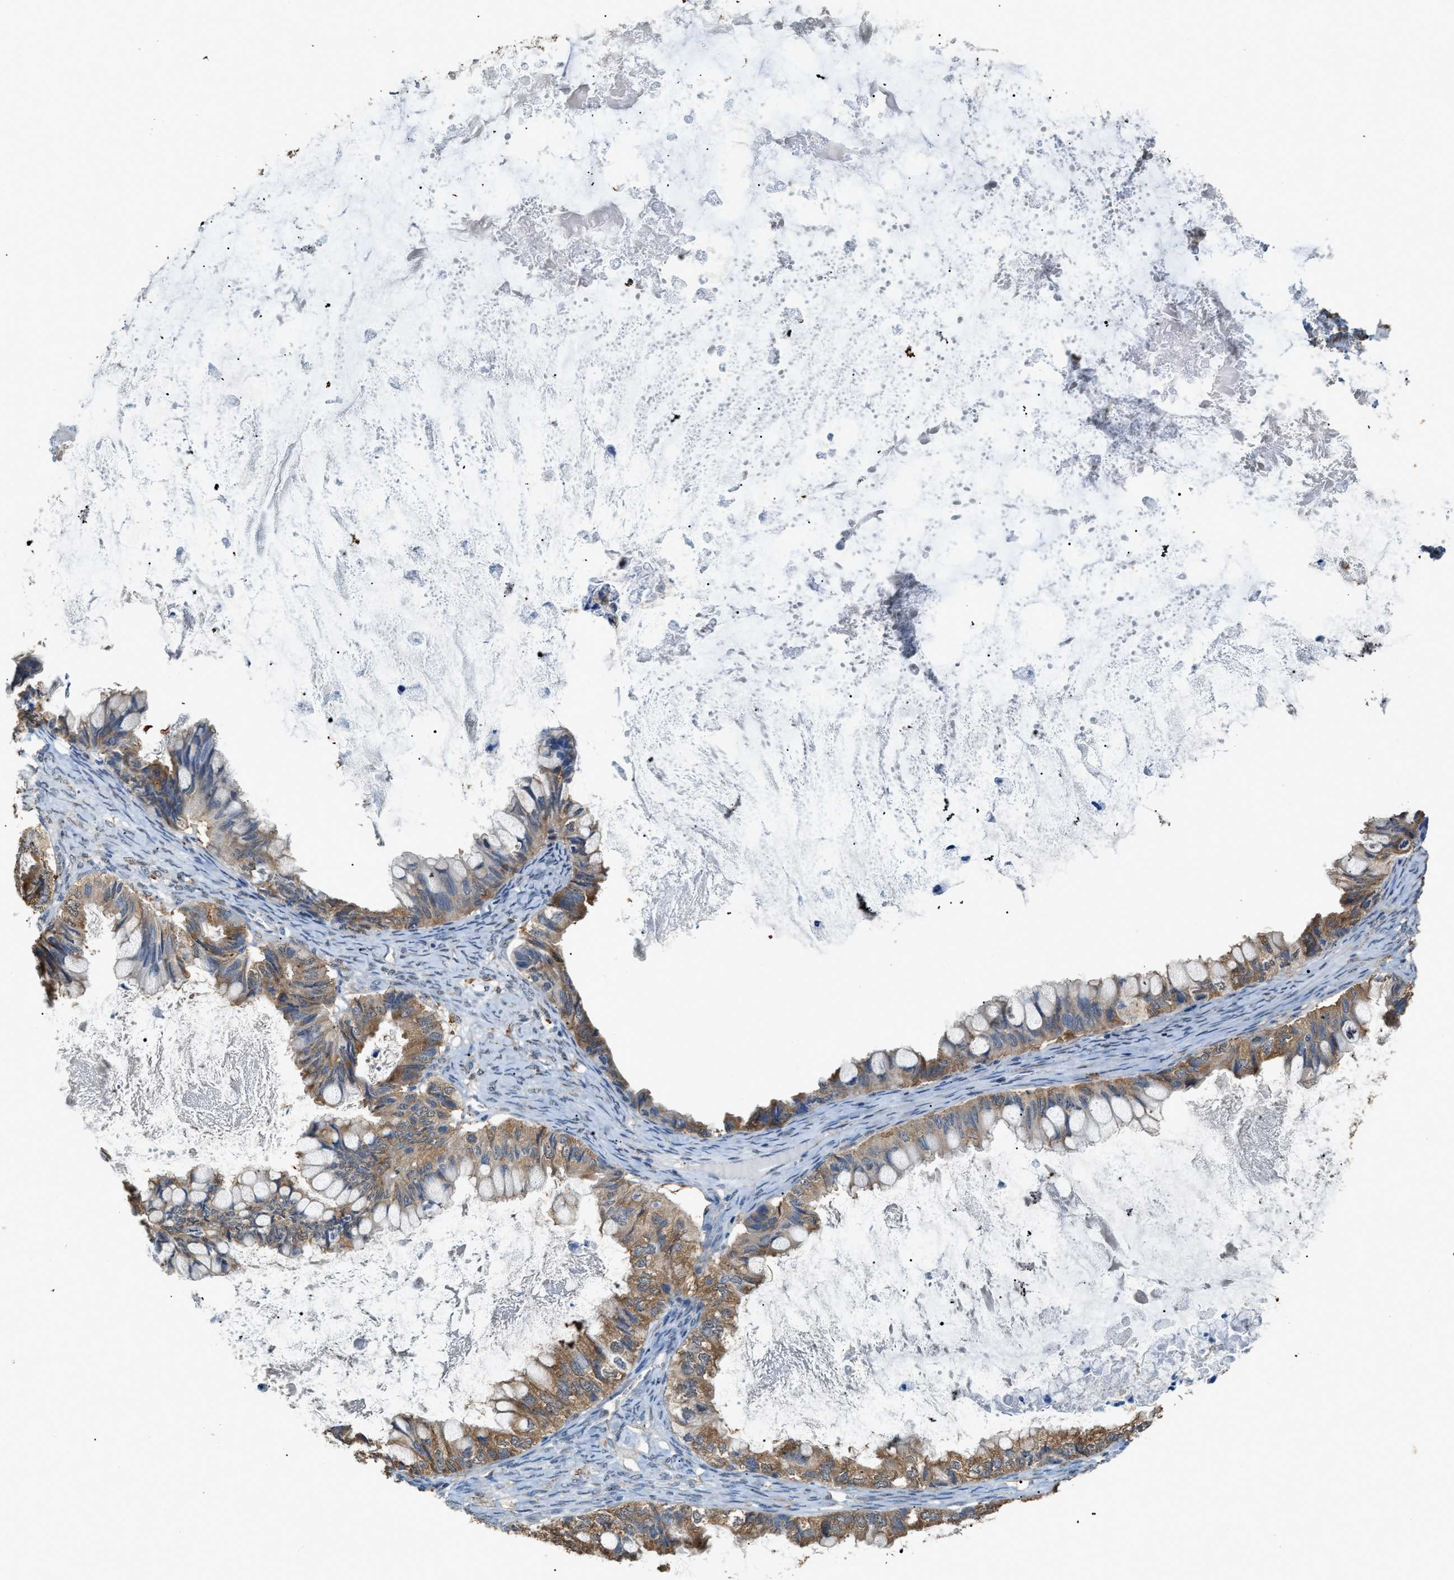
{"staining": {"intensity": "moderate", "quantity": ">75%", "location": "cytoplasmic/membranous"}, "tissue": "ovarian cancer", "cell_type": "Tumor cells", "image_type": "cancer", "snomed": [{"axis": "morphology", "description": "Cystadenocarcinoma, mucinous, NOS"}, {"axis": "topography", "description": "Ovary"}], "caption": "Tumor cells show medium levels of moderate cytoplasmic/membranous expression in approximately >75% of cells in human ovarian mucinous cystadenocarcinoma.", "gene": "GCN1", "patient": {"sex": "female", "age": 80}}